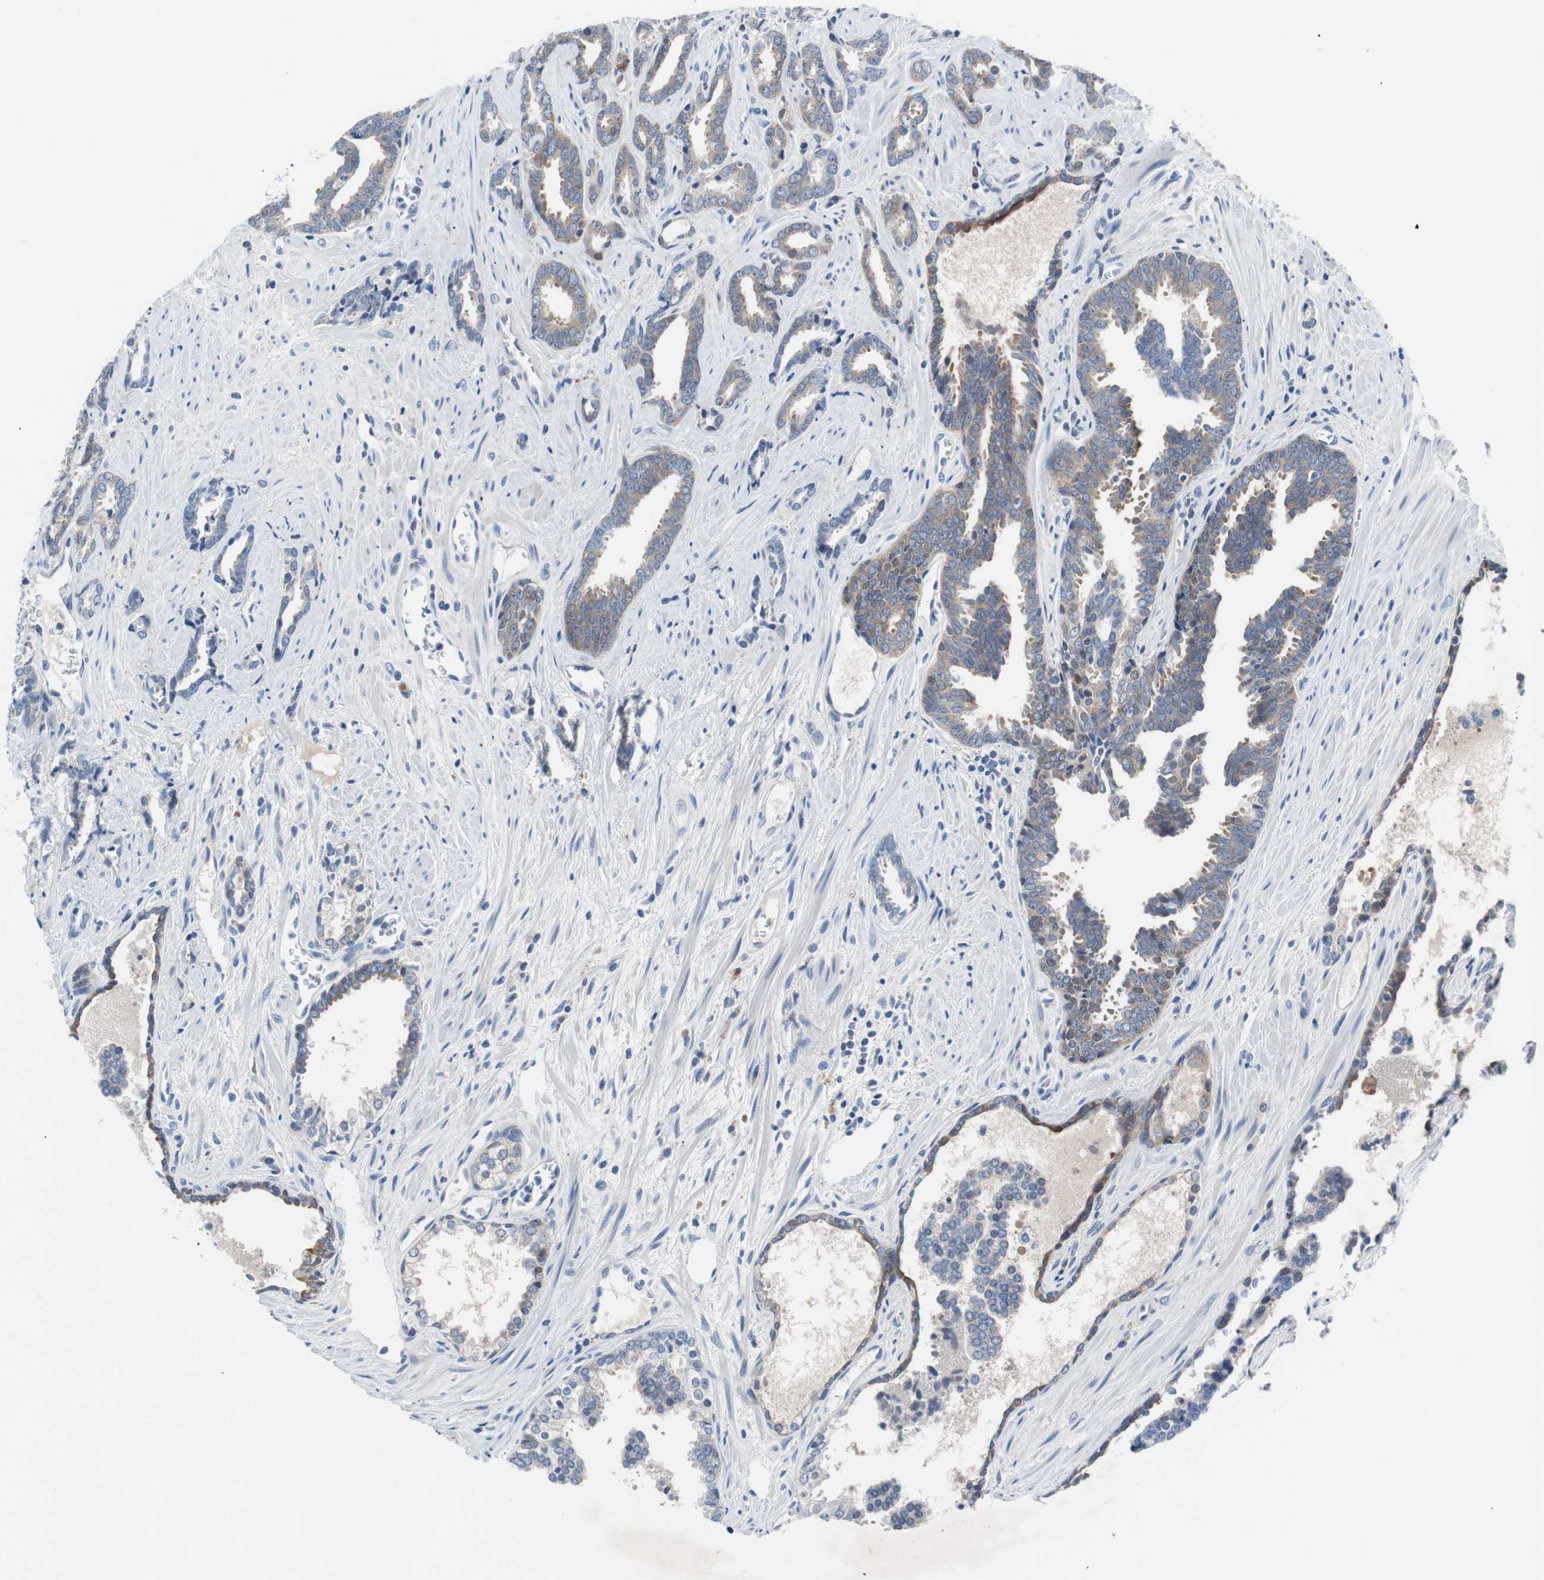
{"staining": {"intensity": "weak", "quantity": "25%-75%", "location": "cytoplasmic/membranous"}, "tissue": "prostate cancer", "cell_type": "Tumor cells", "image_type": "cancer", "snomed": [{"axis": "morphology", "description": "Adenocarcinoma, High grade"}, {"axis": "topography", "description": "Prostate"}], "caption": "Tumor cells display low levels of weak cytoplasmic/membranous staining in about 25%-75% of cells in human prostate cancer (high-grade adenocarcinoma).", "gene": "EEF2K", "patient": {"sex": "male", "age": 67}}